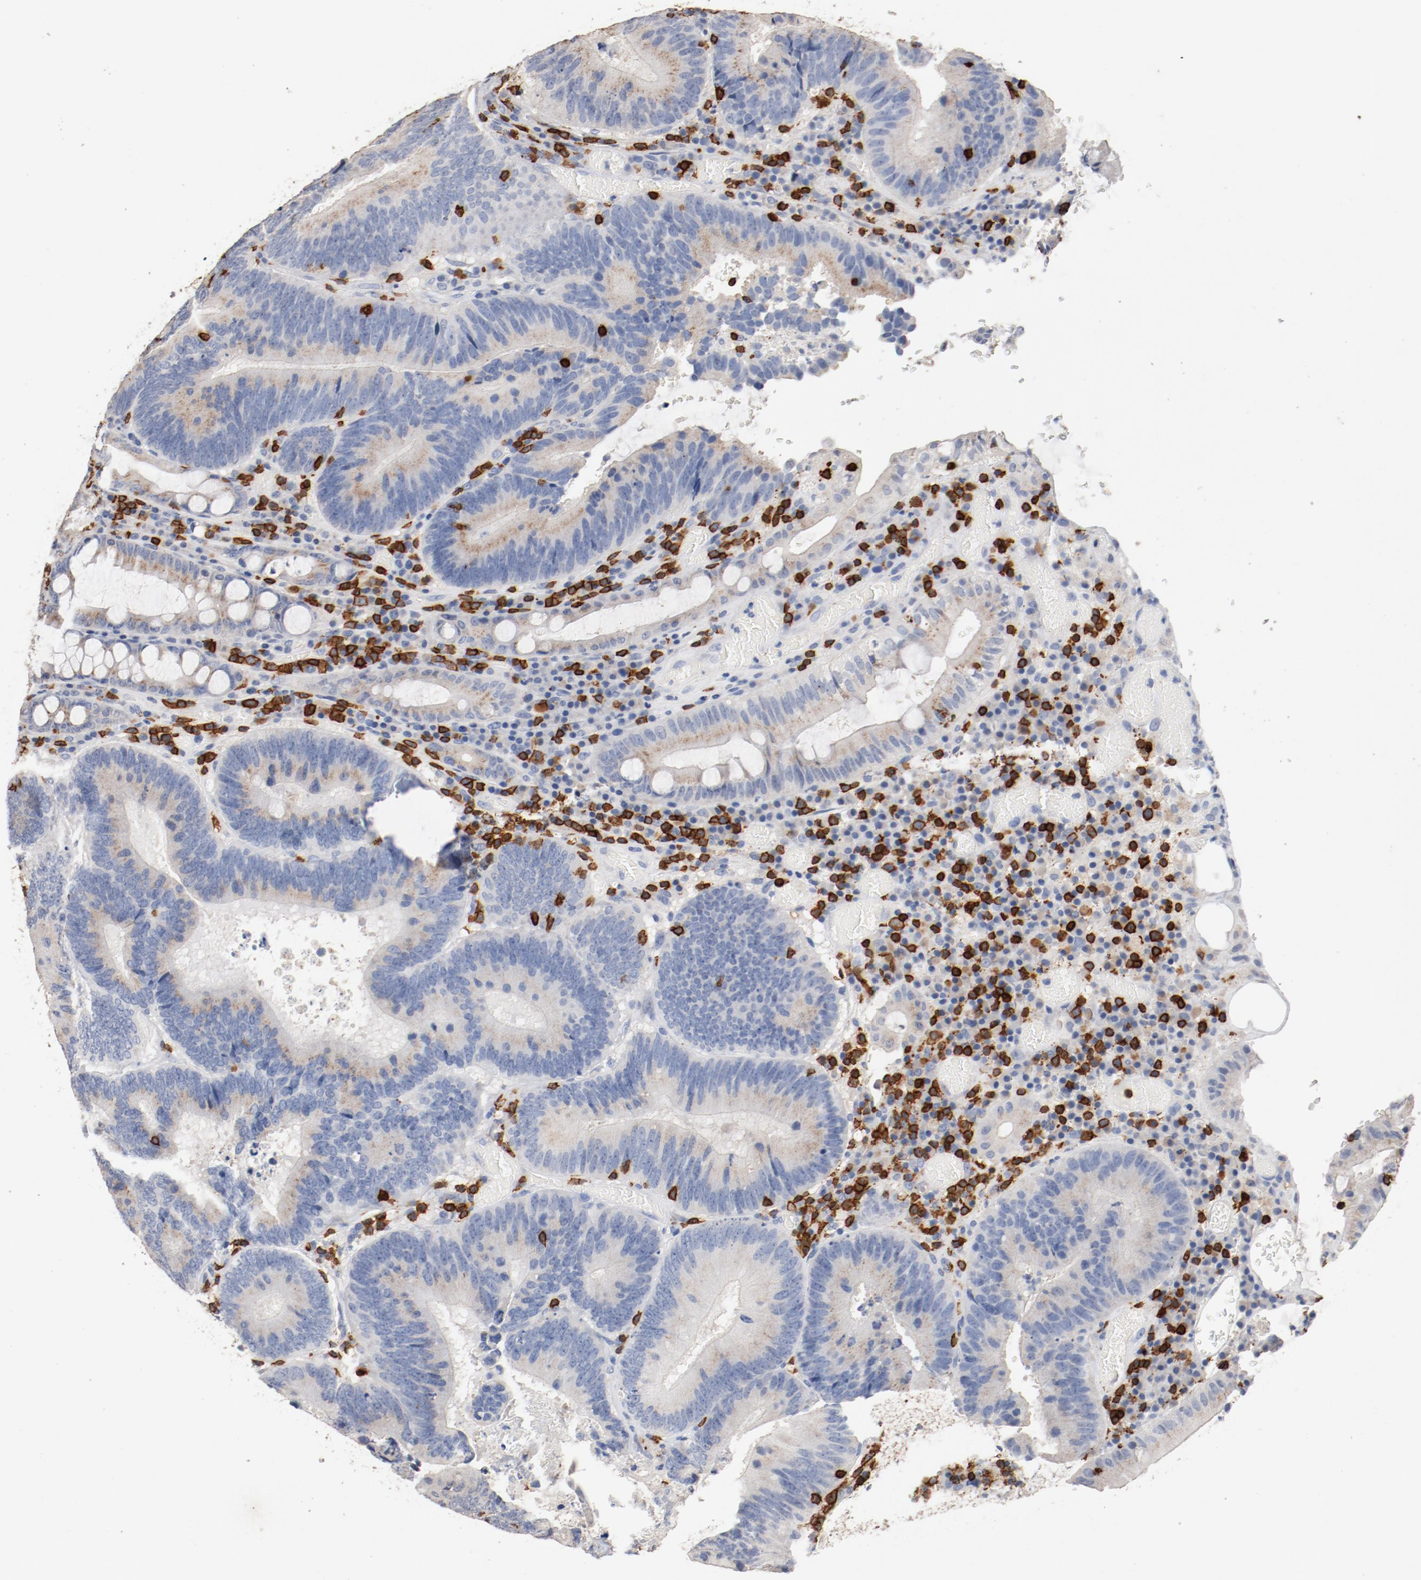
{"staining": {"intensity": "weak", "quantity": ">75%", "location": "cytoplasmic/membranous"}, "tissue": "colorectal cancer", "cell_type": "Tumor cells", "image_type": "cancer", "snomed": [{"axis": "morphology", "description": "Normal tissue, NOS"}, {"axis": "morphology", "description": "Adenocarcinoma, NOS"}, {"axis": "topography", "description": "Colon"}], "caption": "Immunohistochemistry (IHC) of colorectal cancer (adenocarcinoma) exhibits low levels of weak cytoplasmic/membranous expression in approximately >75% of tumor cells. (DAB IHC with brightfield microscopy, high magnification).", "gene": "CD247", "patient": {"sex": "female", "age": 78}}